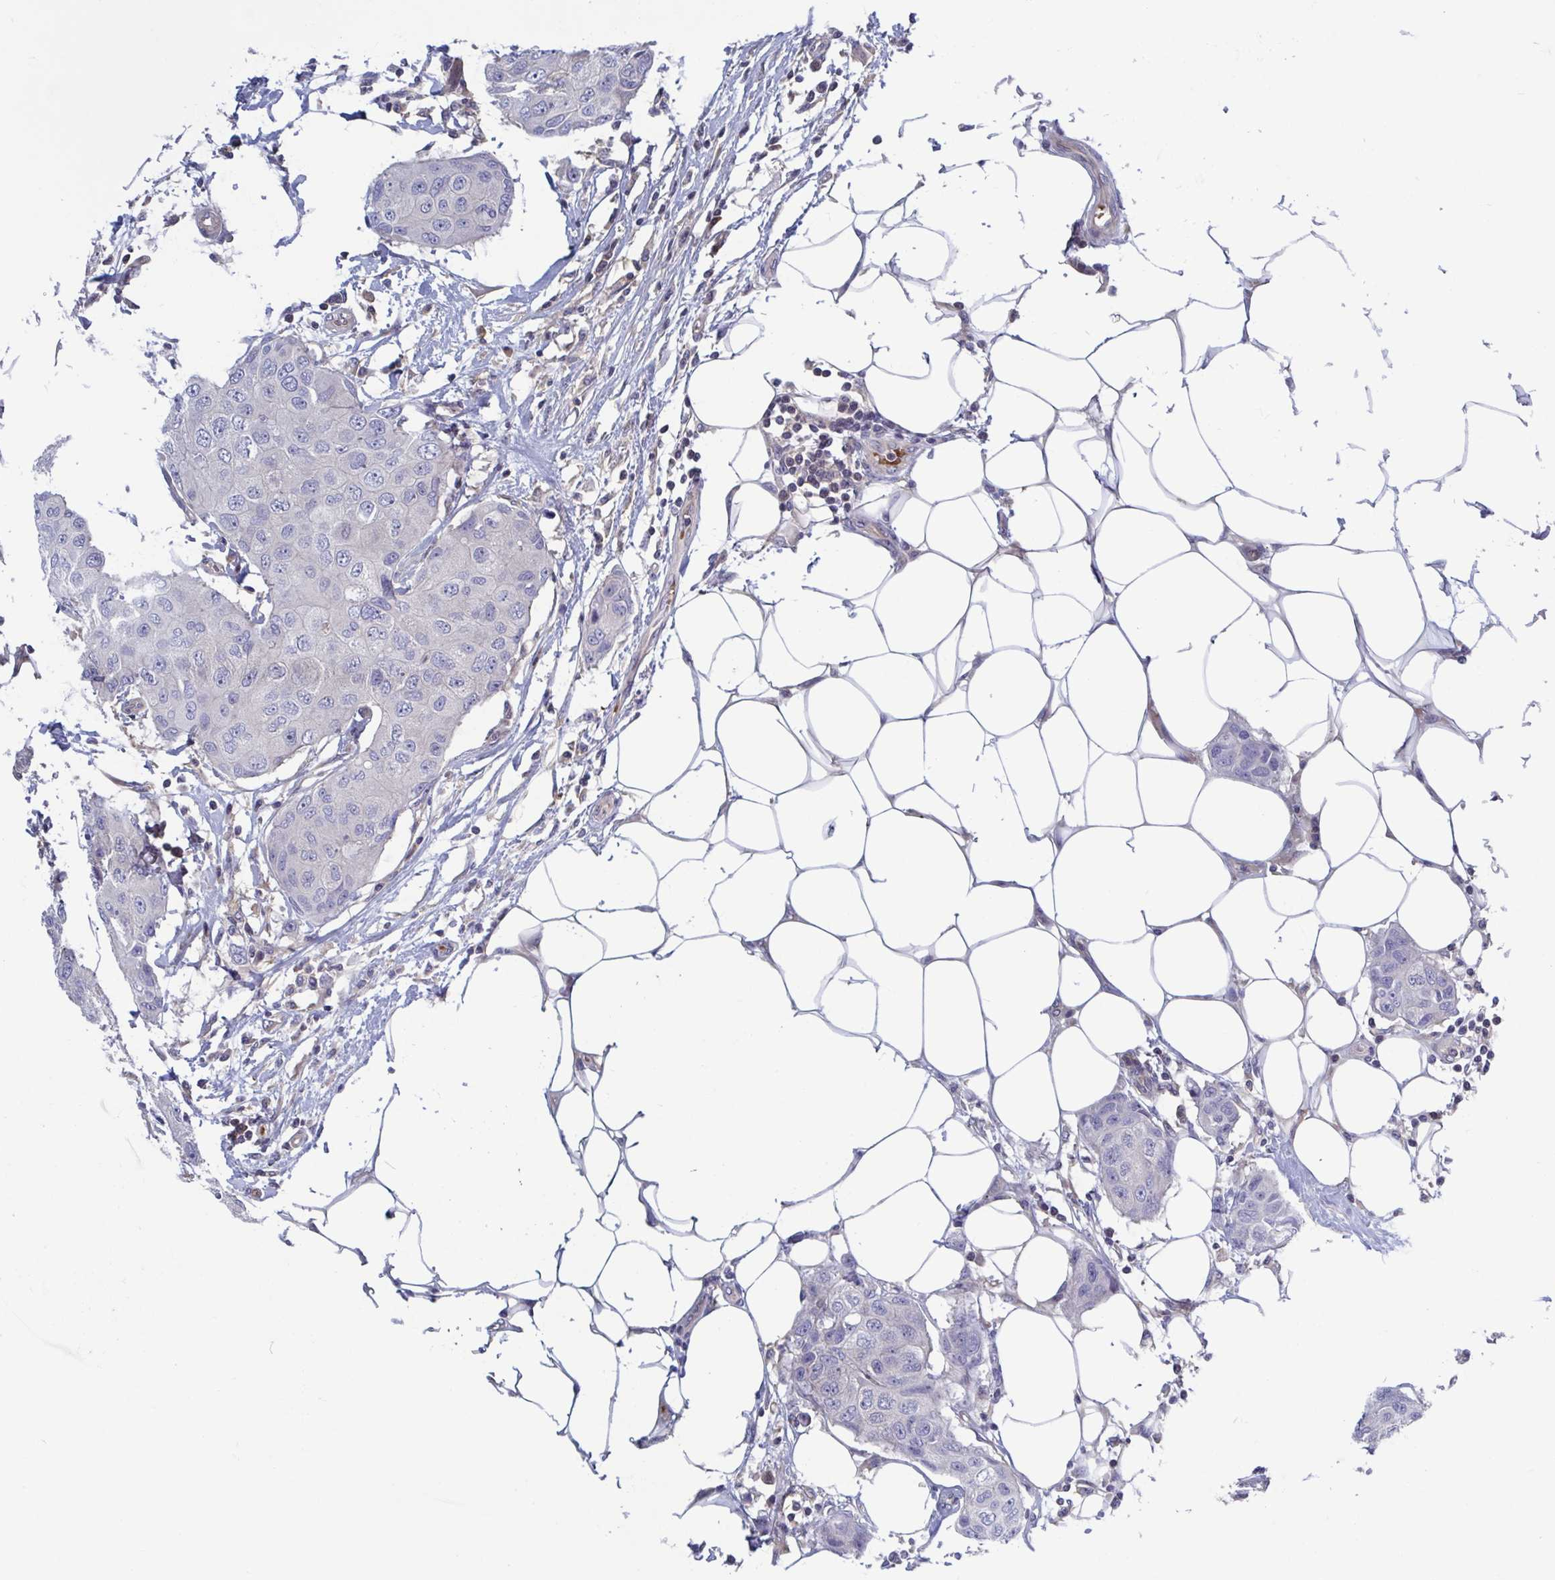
{"staining": {"intensity": "negative", "quantity": "none", "location": "none"}, "tissue": "breast cancer", "cell_type": "Tumor cells", "image_type": "cancer", "snomed": [{"axis": "morphology", "description": "Duct carcinoma"}, {"axis": "topography", "description": "Breast"}, {"axis": "topography", "description": "Lymph node"}], "caption": "A histopathology image of intraductal carcinoma (breast) stained for a protein exhibits no brown staining in tumor cells.", "gene": "LRRC38", "patient": {"sex": "female", "age": 80}}